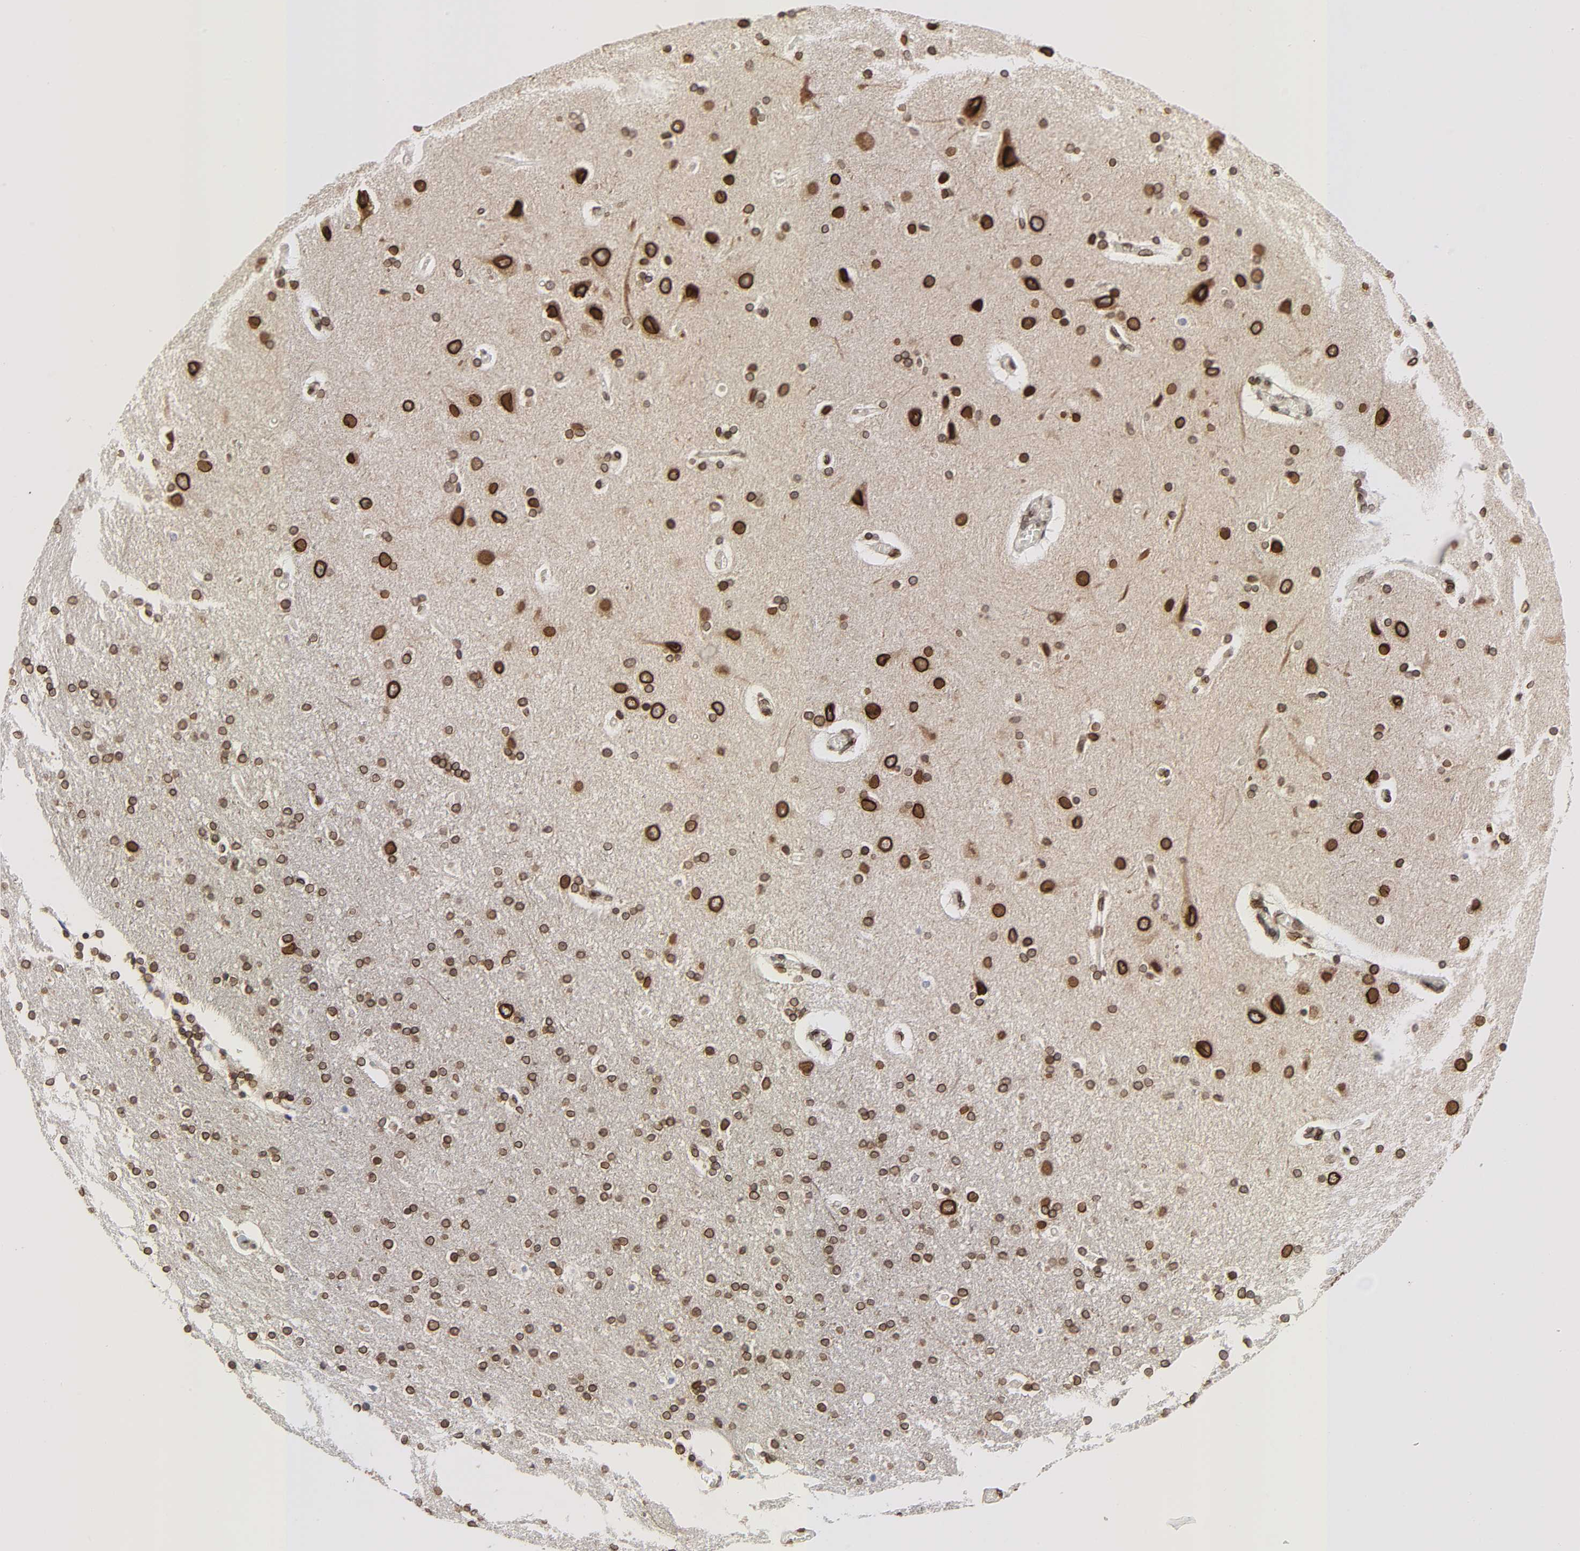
{"staining": {"intensity": "moderate", "quantity": ">75%", "location": "nuclear"}, "tissue": "cerebral cortex", "cell_type": "Endothelial cells", "image_type": "normal", "snomed": [{"axis": "morphology", "description": "Normal tissue, NOS"}, {"axis": "topography", "description": "Cerebral cortex"}], "caption": "The immunohistochemical stain shows moderate nuclear staining in endothelial cells of unremarkable cerebral cortex.", "gene": "RANGAP1", "patient": {"sex": "female", "age": 54}}